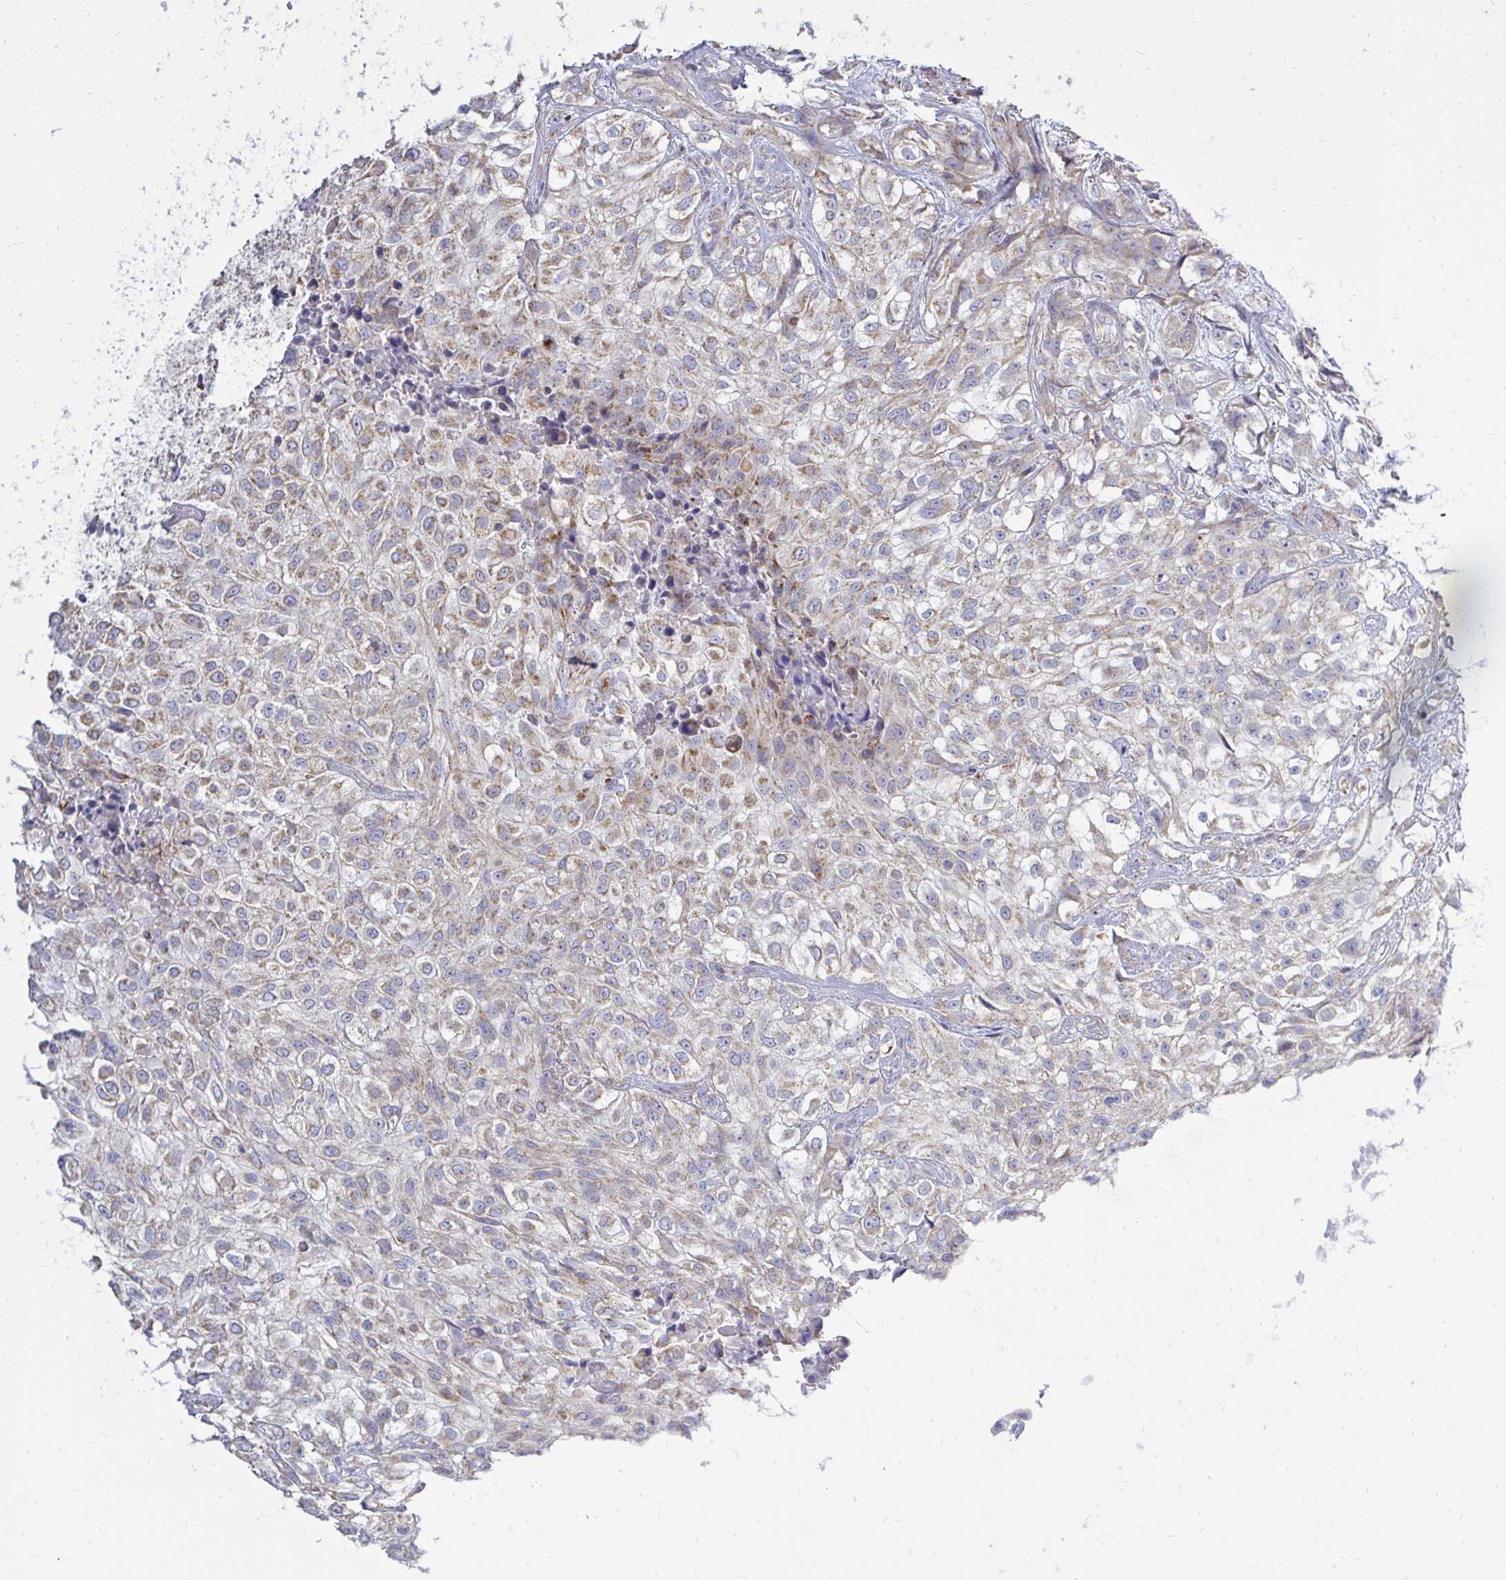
{"staining": {"intensity": "moderate", "quantity": ">75%", "location": "cytoplasmic/membranous"}, "tissue": "urothelial cancer", "cell_type": "Tumor cells", "image_type": "cancer", "snomed": [{"axis": "morphology", "description": "Urothelial carcinoma, High grade"}, {"axis": "topography", "description": "Urinary bladder"}], "caption": "Moderate cytoplasmic/membranous positivity for a protein is appreciated in approximately >75% of tumor cells of urothelial cancer using immunohistochemistry (IHC).", "gene": "OR10R2", "patient": {"sex": "male", "age": 56}}